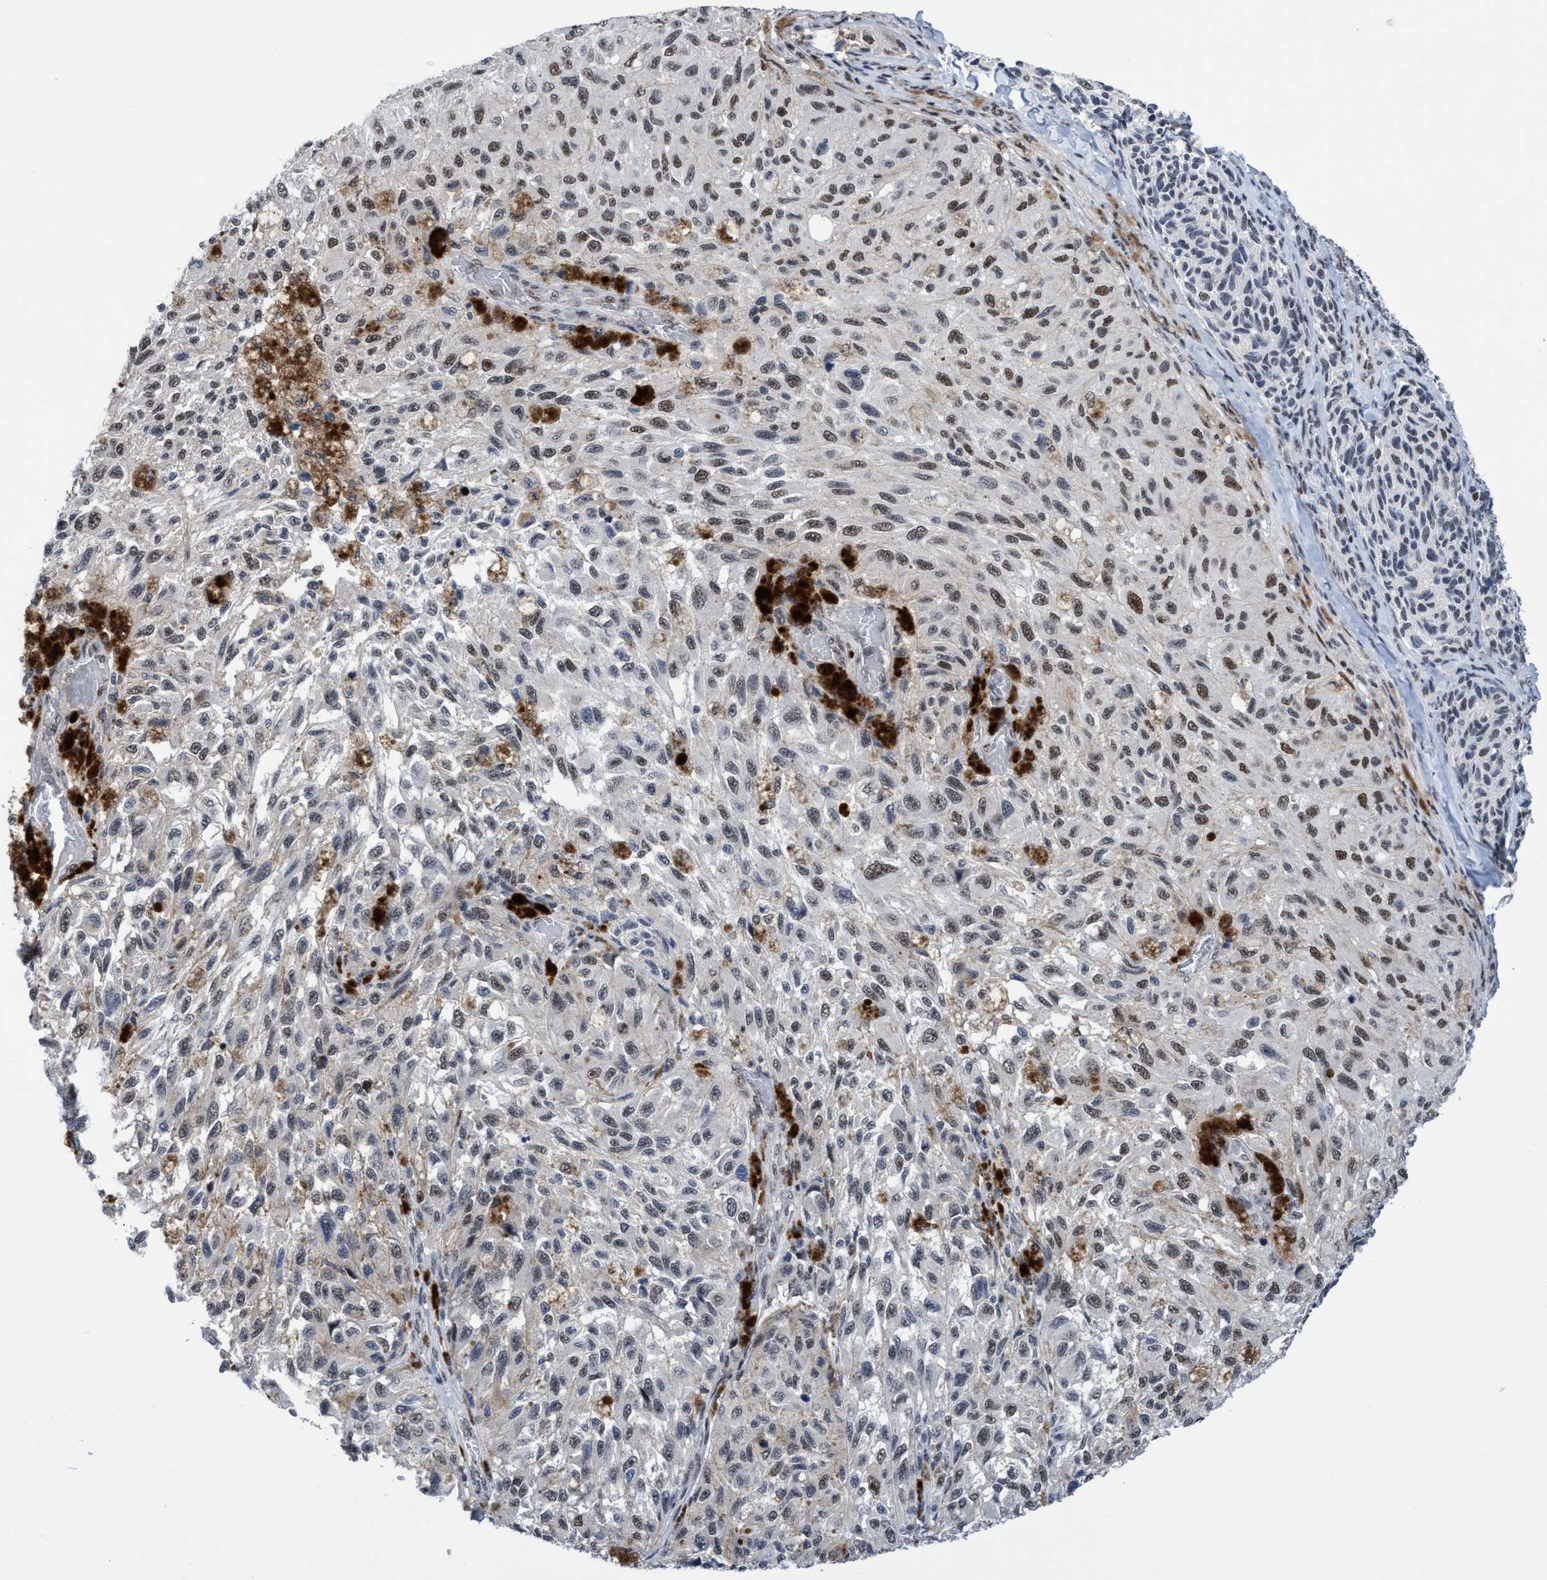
{"staining": {"intensity": "moderate", "quantity": "<25%", "location": "nuclear"}, "tissue": "melanoma", "cell_type": "Tumor cells", "image_type": "cancer", "snomed": [{"axis": "morphology", "description": "Malignant melanoma, NOS"}, {"axis": "topography", "description": "Skin"}], "caption": "Tumor cells show low levels of moderate nuclear positivity in about <25% of cells in melanoma.", "gene": "C9orf78", "patient": {"sex": "female", "age": 73}}